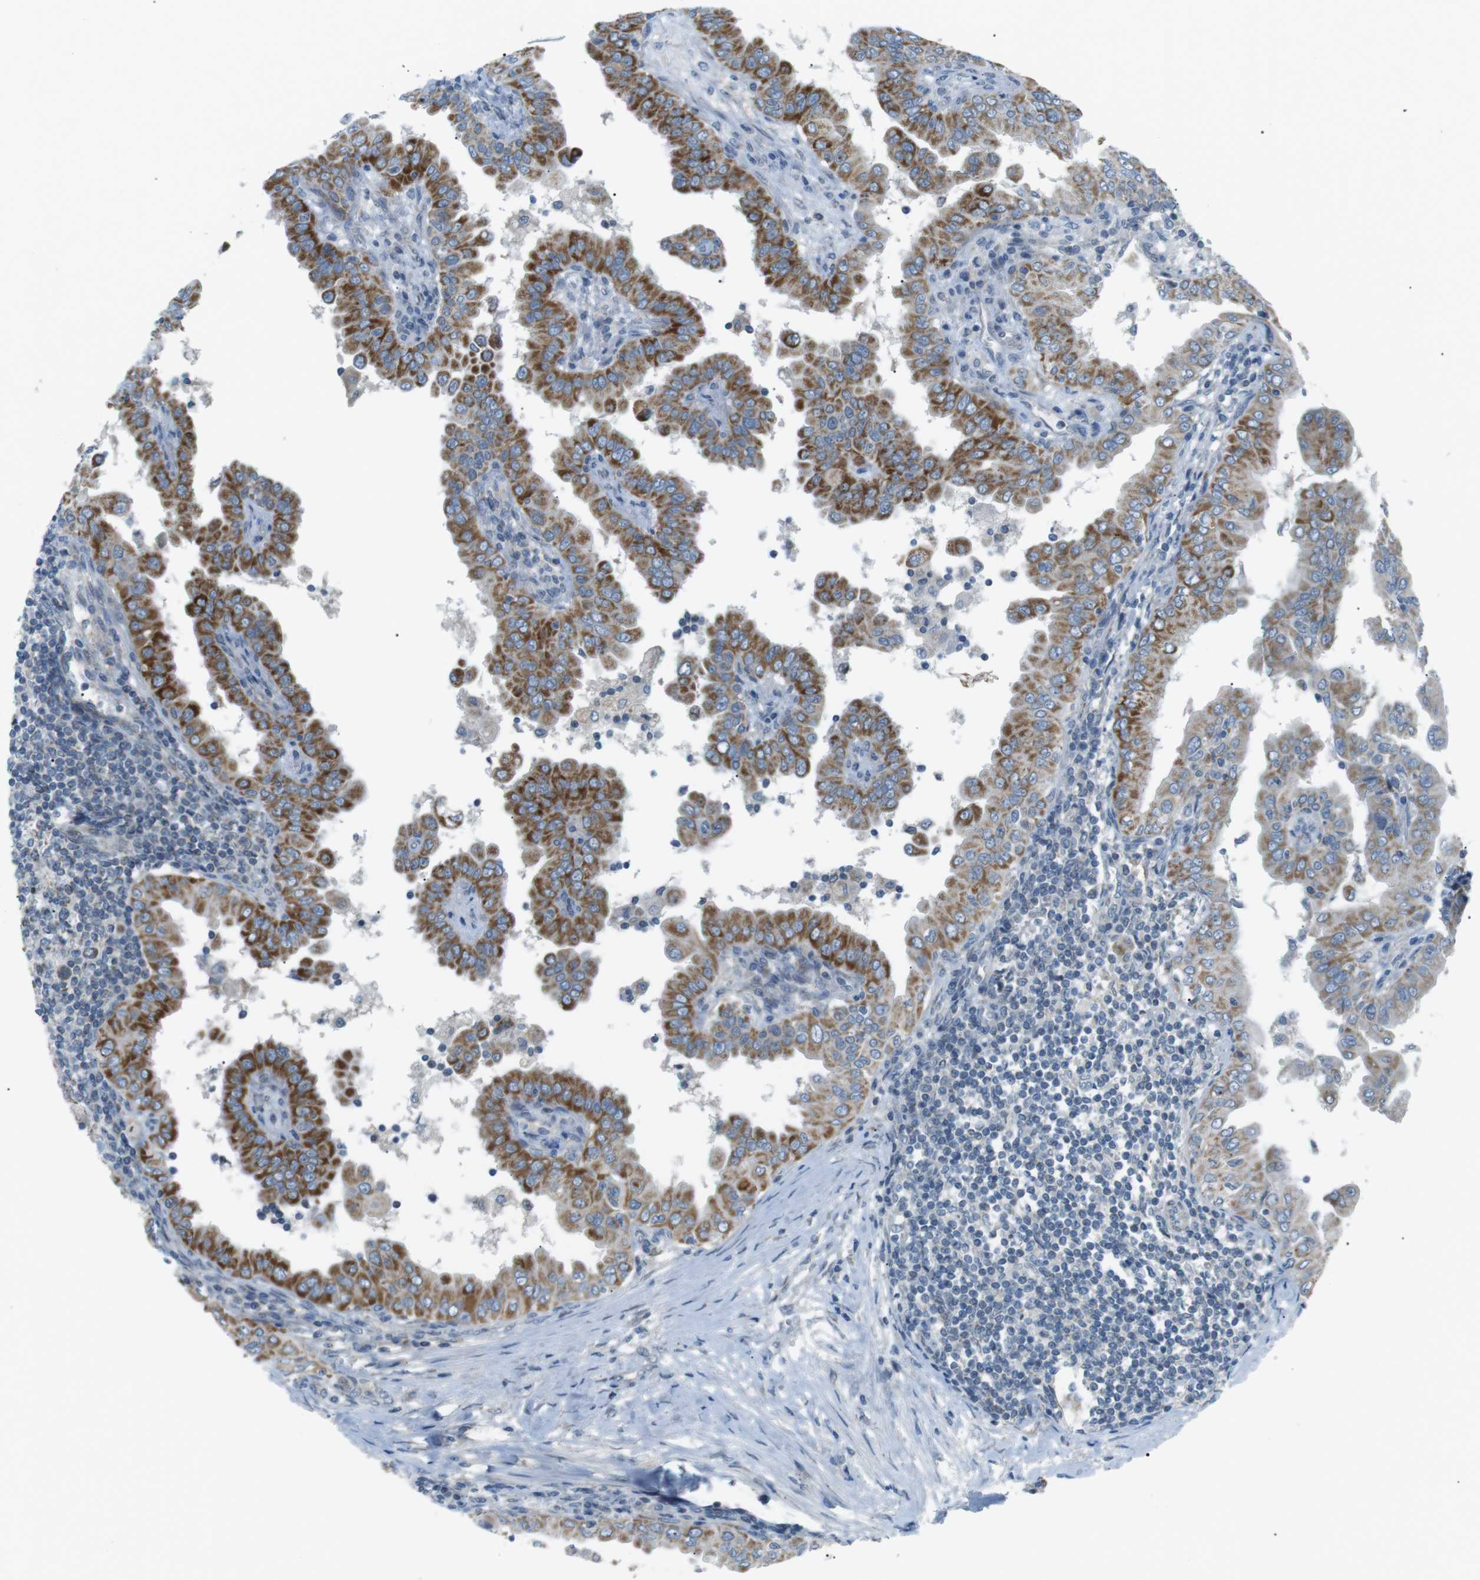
{"staining": {"intensity": "strong", "quantity": "25%-75%", "location": "cytoplasmic/membranous"}, "tissue": "thyroid cancer", "cell_type": "Tumor cells", "image_type": "cancer", "snomed": [{"axis": "morphology", "description": "Papillary adenocarcinoma, NOS"}, {"axis": "topography", "description": "Thyroid gland"}], "caption": "The immunohistochemical stain labels strong cytoplasmic/membranous expression in tumor cells of thyroid cancer tissue.", "gene": "ARID5B", "patient": {"sex": "male", "age": 33}}